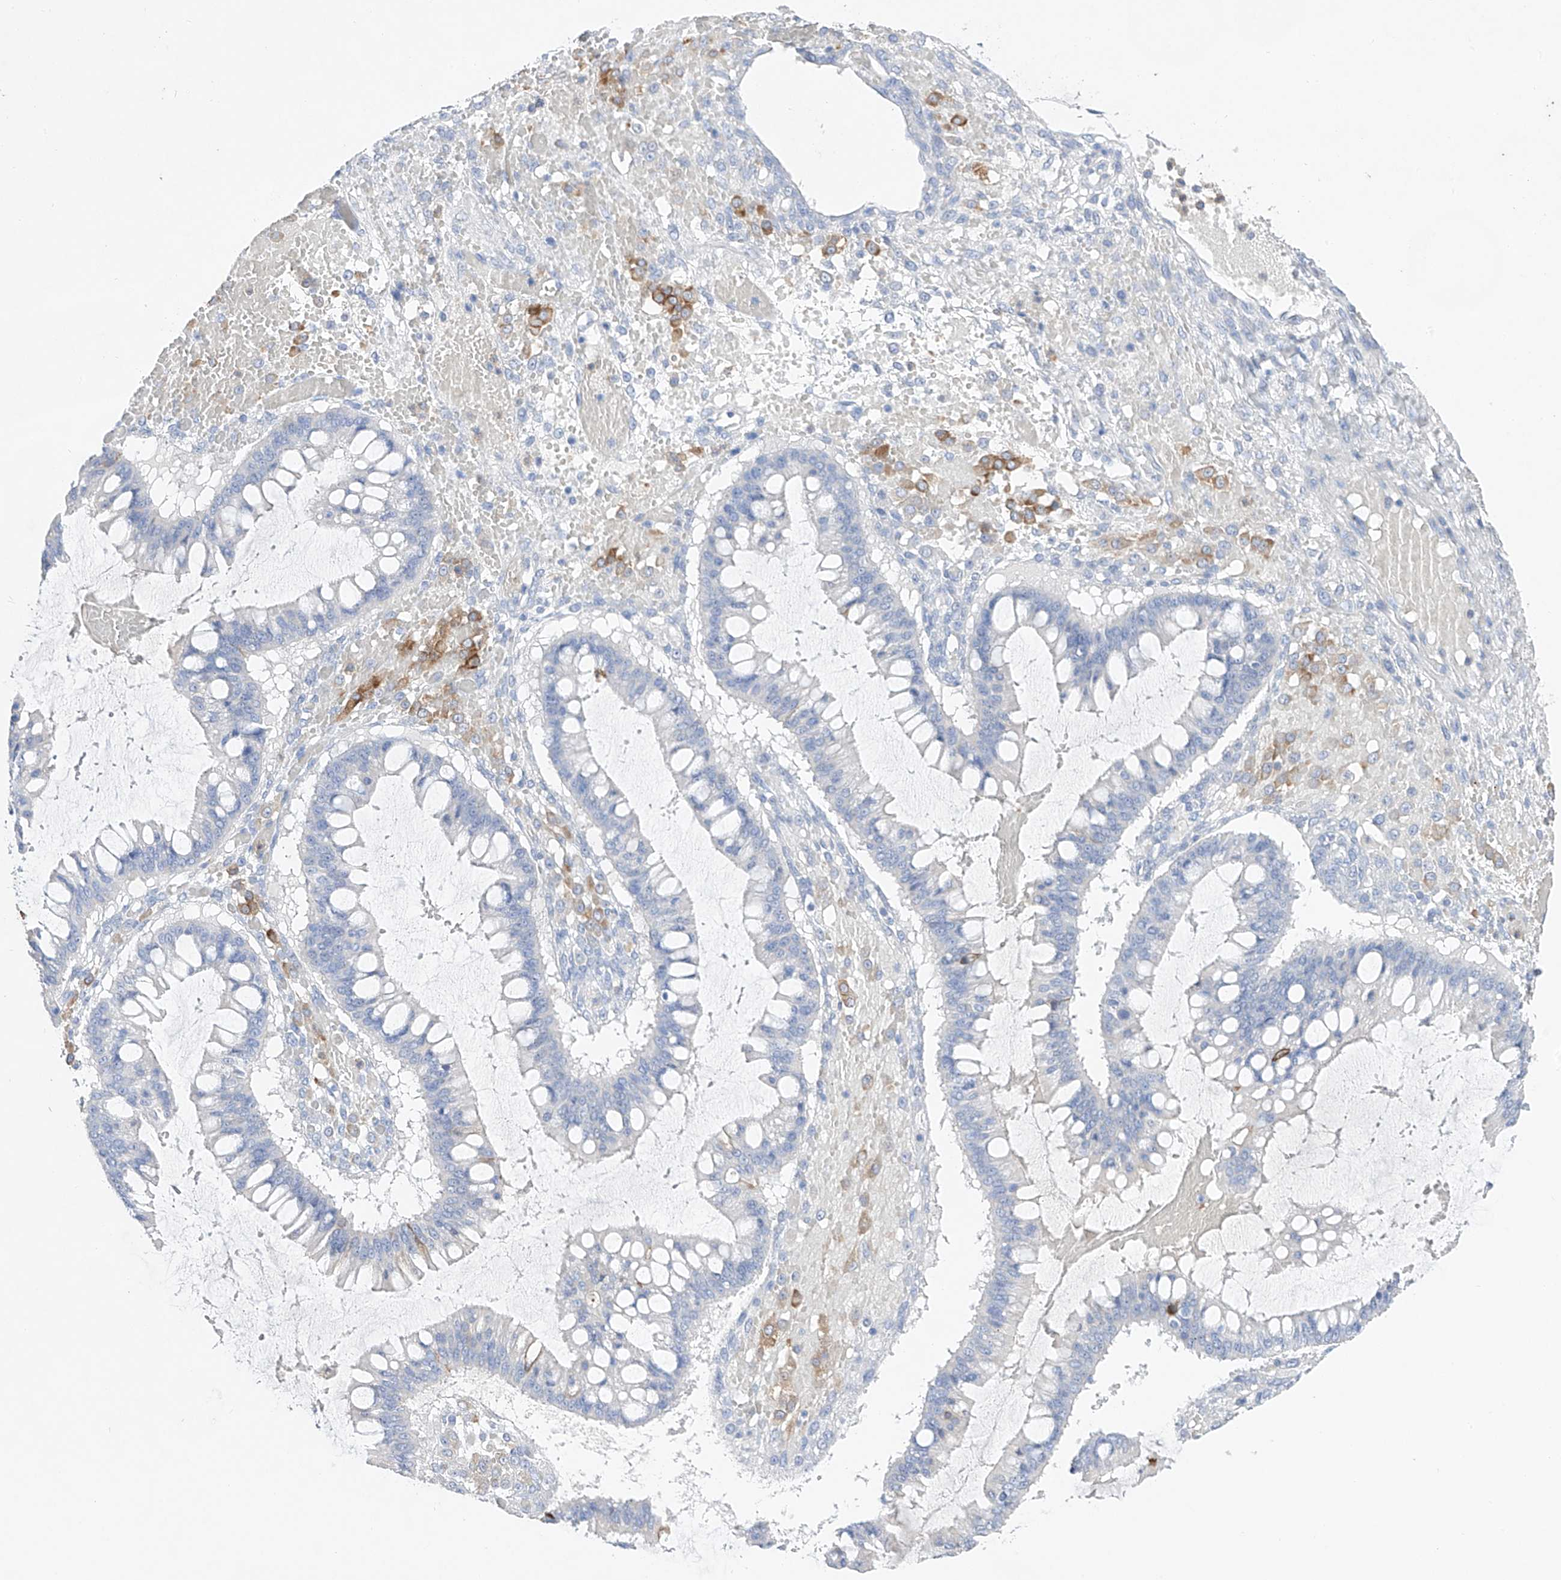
{"staining": {"intensity": "negative", "quantity": "none", "location": "none"}, "tissue": "ovarian cancer", "cell_type": "Tumor cells", "image_type": "cancer", "snomed": [{"axis": "morphology", "description": "Cystadenocarcinoma, mucinous, NOS"}, {"axis": "topography", "description": "Ovary"}], "caption": "This is an IHC micrograph of human ovarian mucinous cystadenocarcinoma. There is no positivity in tumor cells.", "gene": "TM7SF2", "patient": {"sex": "female", "age": 73}}